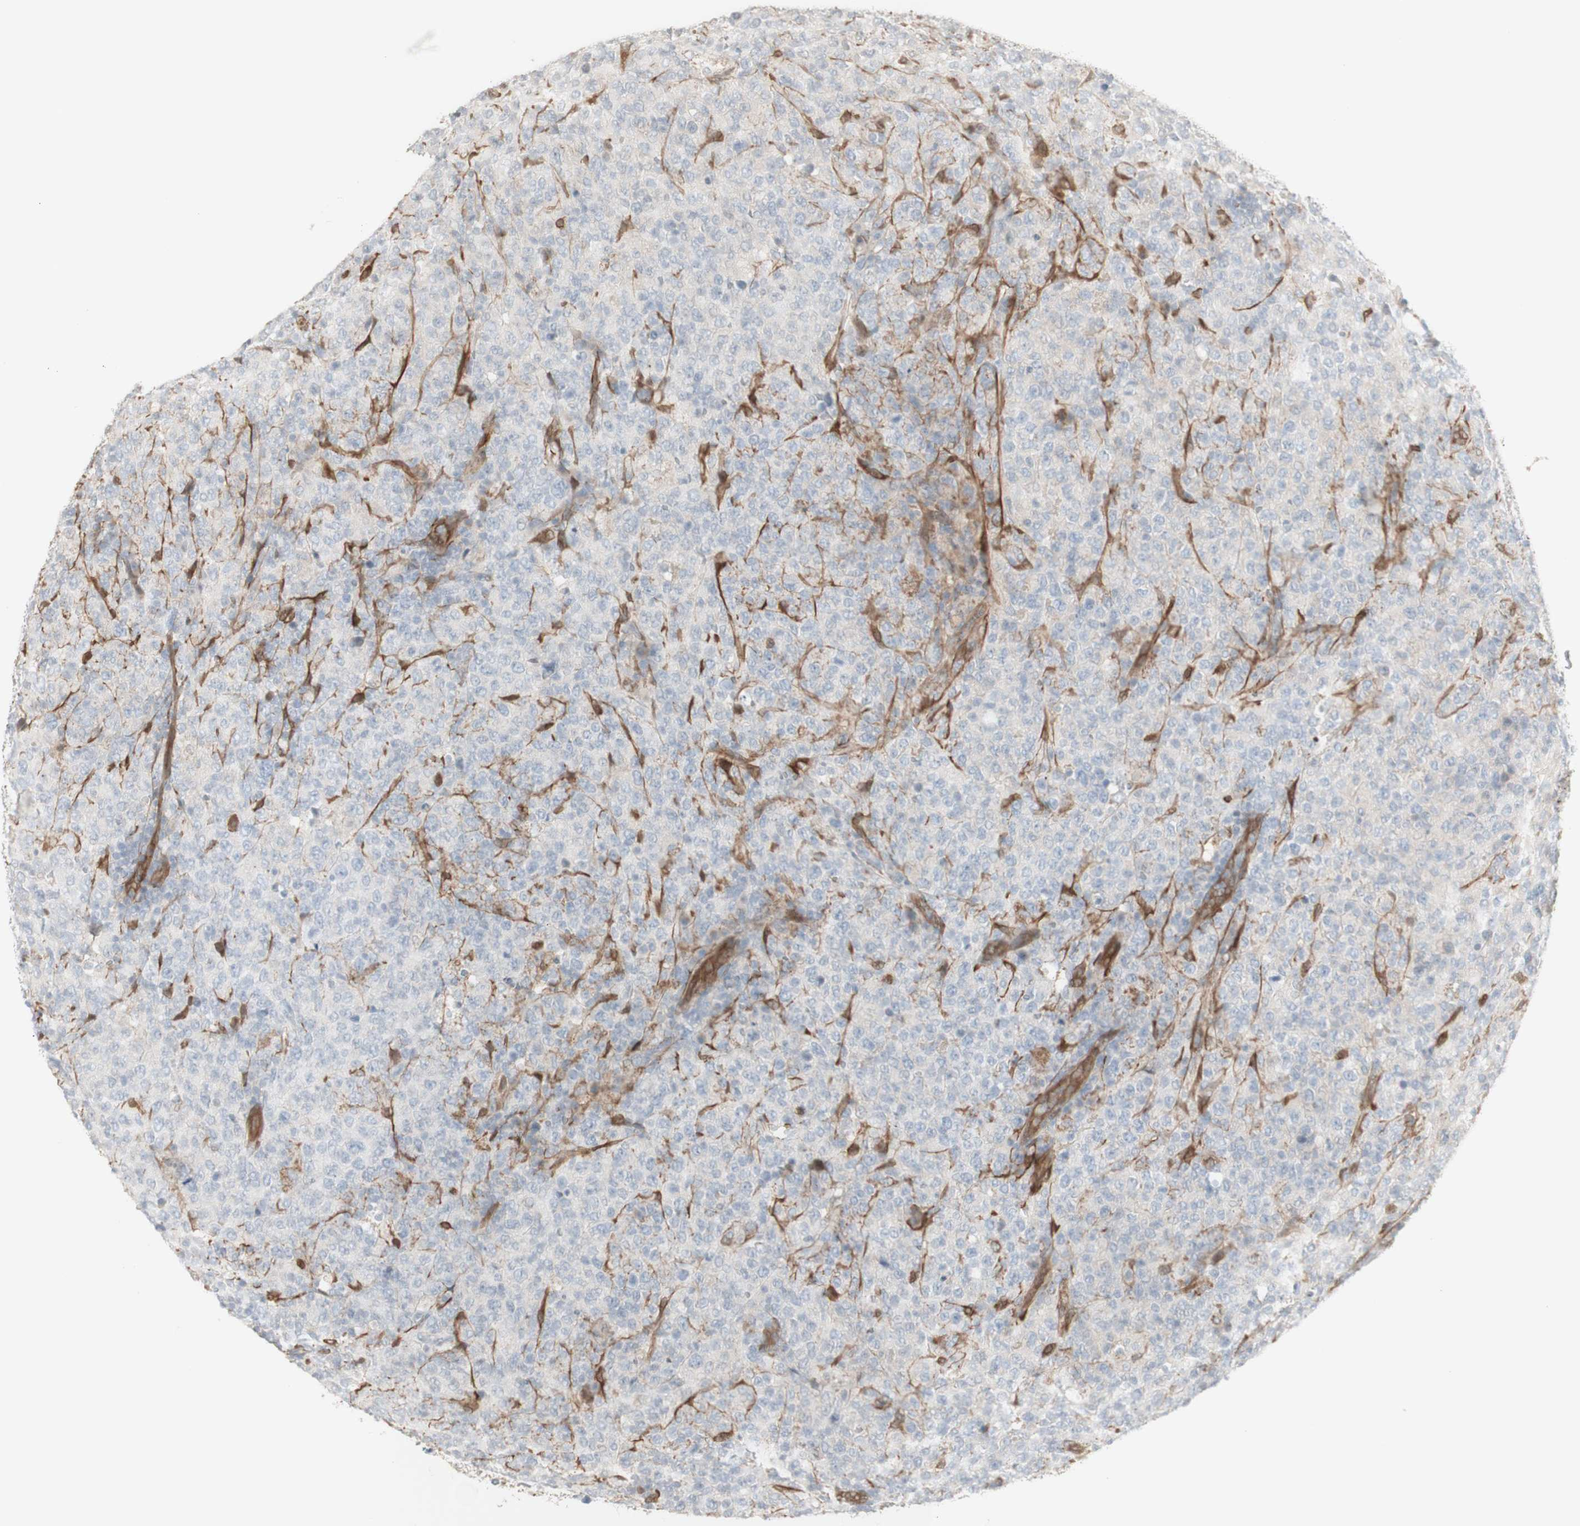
{"staining": {"intensity": "negative", "quantity": "none", "location": "none"}, "tissue": "lymphoma", "cell_type": "Tumor cells", "image_type": "cancer", "snomed": [{"axis": "morphology", "description": "Malignant lymphoma, non-Hodgkin's type, High grade"}, {"axis": "topography", "description": "Tonsil"}], "caption": "IHC image of lymphoma stained for a protein (brown), which displays no staining in tumor cells. (Stains: DAB (3,3'-diaminobenzidine) immunohistochemistry with hematoxylin counter stain, Microscopy: brightfield microscopy at high magnification).", "gene": "CNN3", "patient": {"sex": "female", "age": 36}}